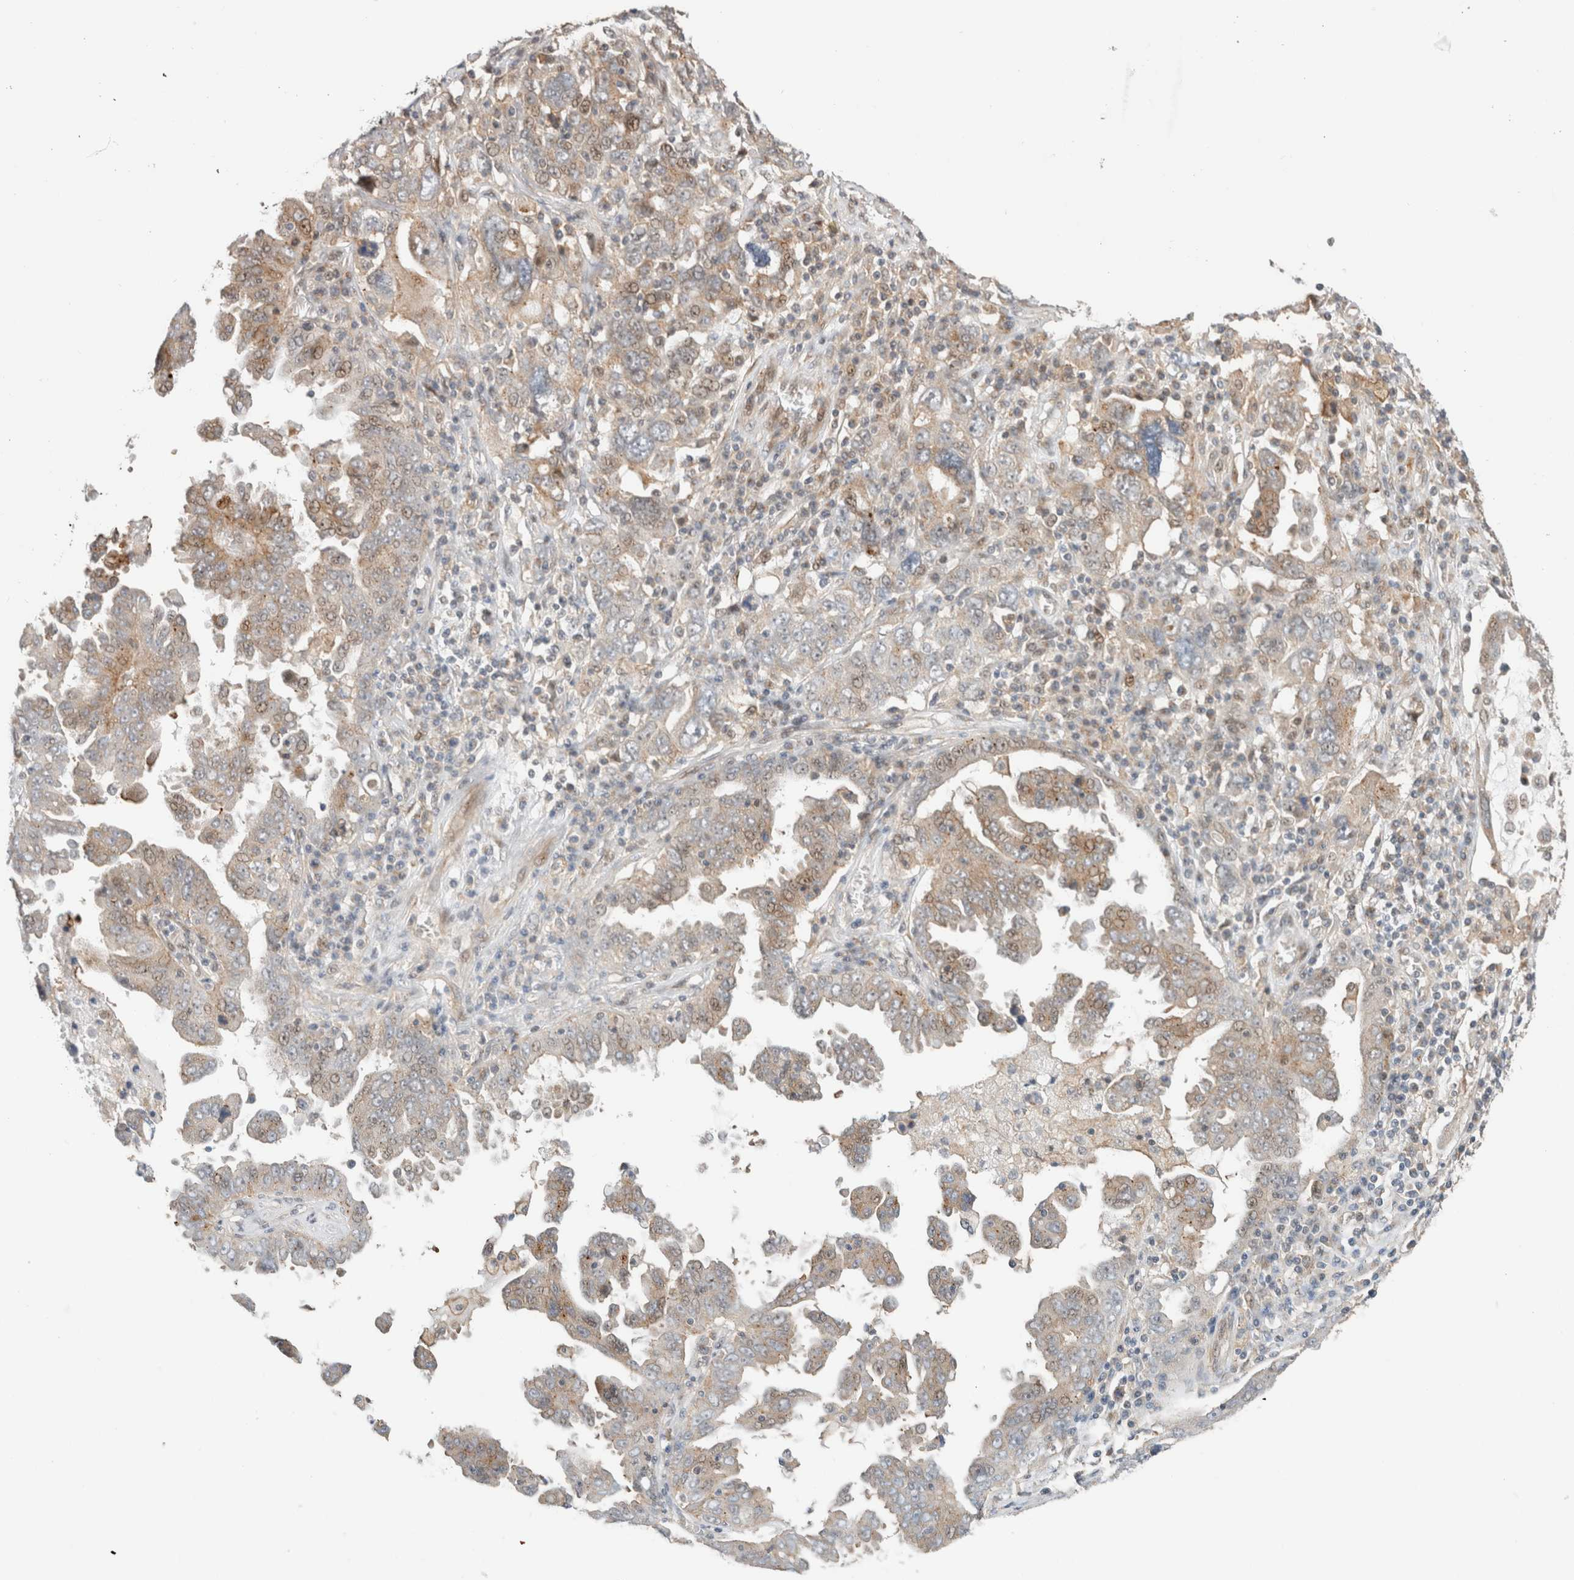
{"staining": {"intensity": "moderate", "quantity": "25%-75%", "location": "cytoplasmic/membranous,nuclear"}, "tissue": "ovarian cancer", "cell_type": "Tumor cells", "image_type": "cancer", "snomed": [{"axis": "morphology", "description": "Carcinoma, endometroid"}, {"axis": "topography", "description": "Ovary"}], "caption": "Ovarian endometroid carcinoma was stained to show a protein in brown. There is medium levels of moderate cytoplasmic/membranous and nuclear positivity in approximately 25%-75% of tumor cells.", "gene": "ID3", "patient": {"sex": "female", "age": 62}}